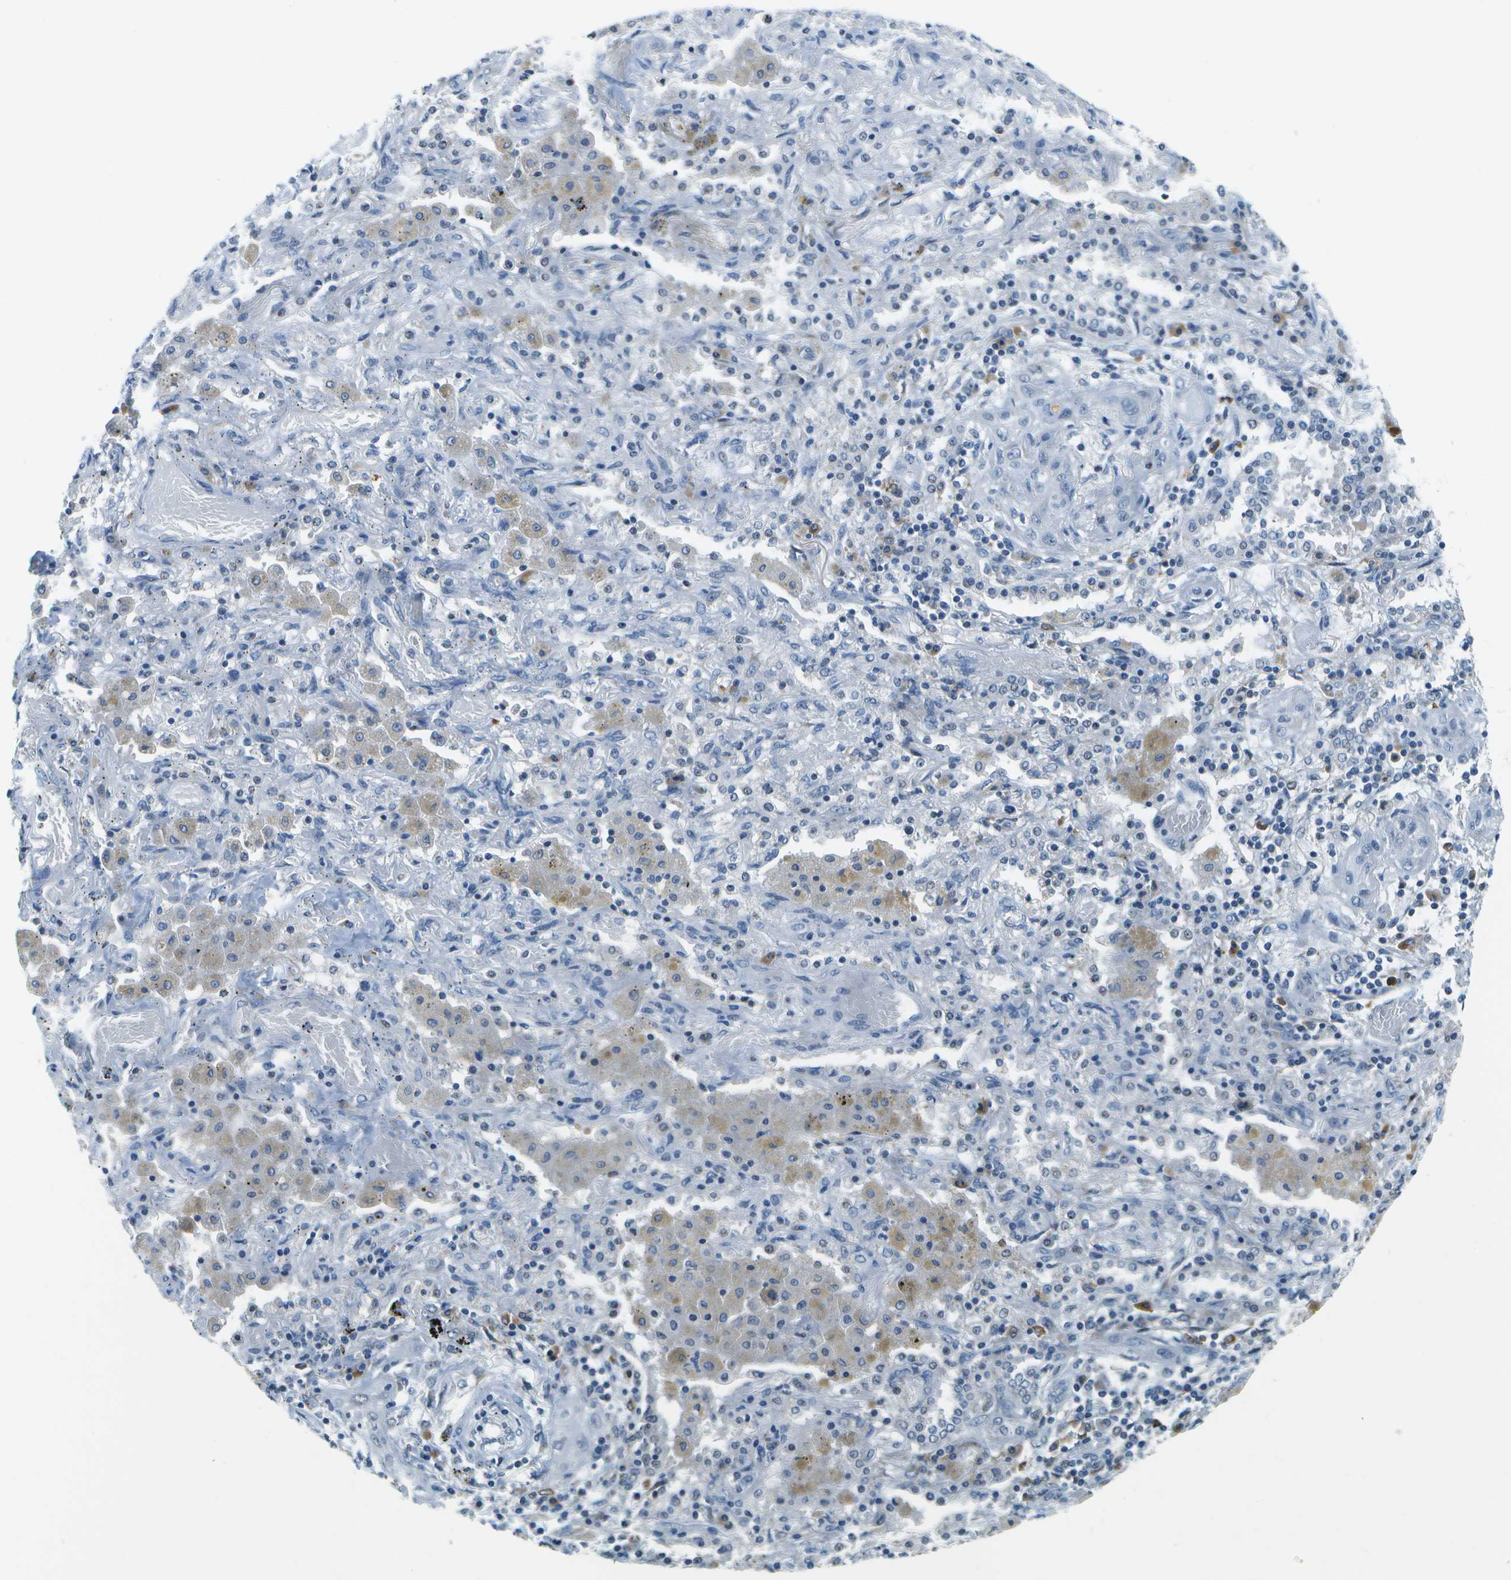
{"staining": {"intensity": "negative", "quantity": "none", "location": "none"}, "tissue": "lung cancer", "cell_type": "Tumor cells", "image_type": "cancer", "snomed": [{"axis": "morphology", "description": "Squamous cell carcinoma, NOS"}, {"axis": "topography", "description": "Lung"}], "caption": "This is an IHC histopathology image of squamous cell carcinoma (lung). There is no expression in tumor cells.", "gene": "PTGIS", "patient": {"sex": "female", "age": 47}}